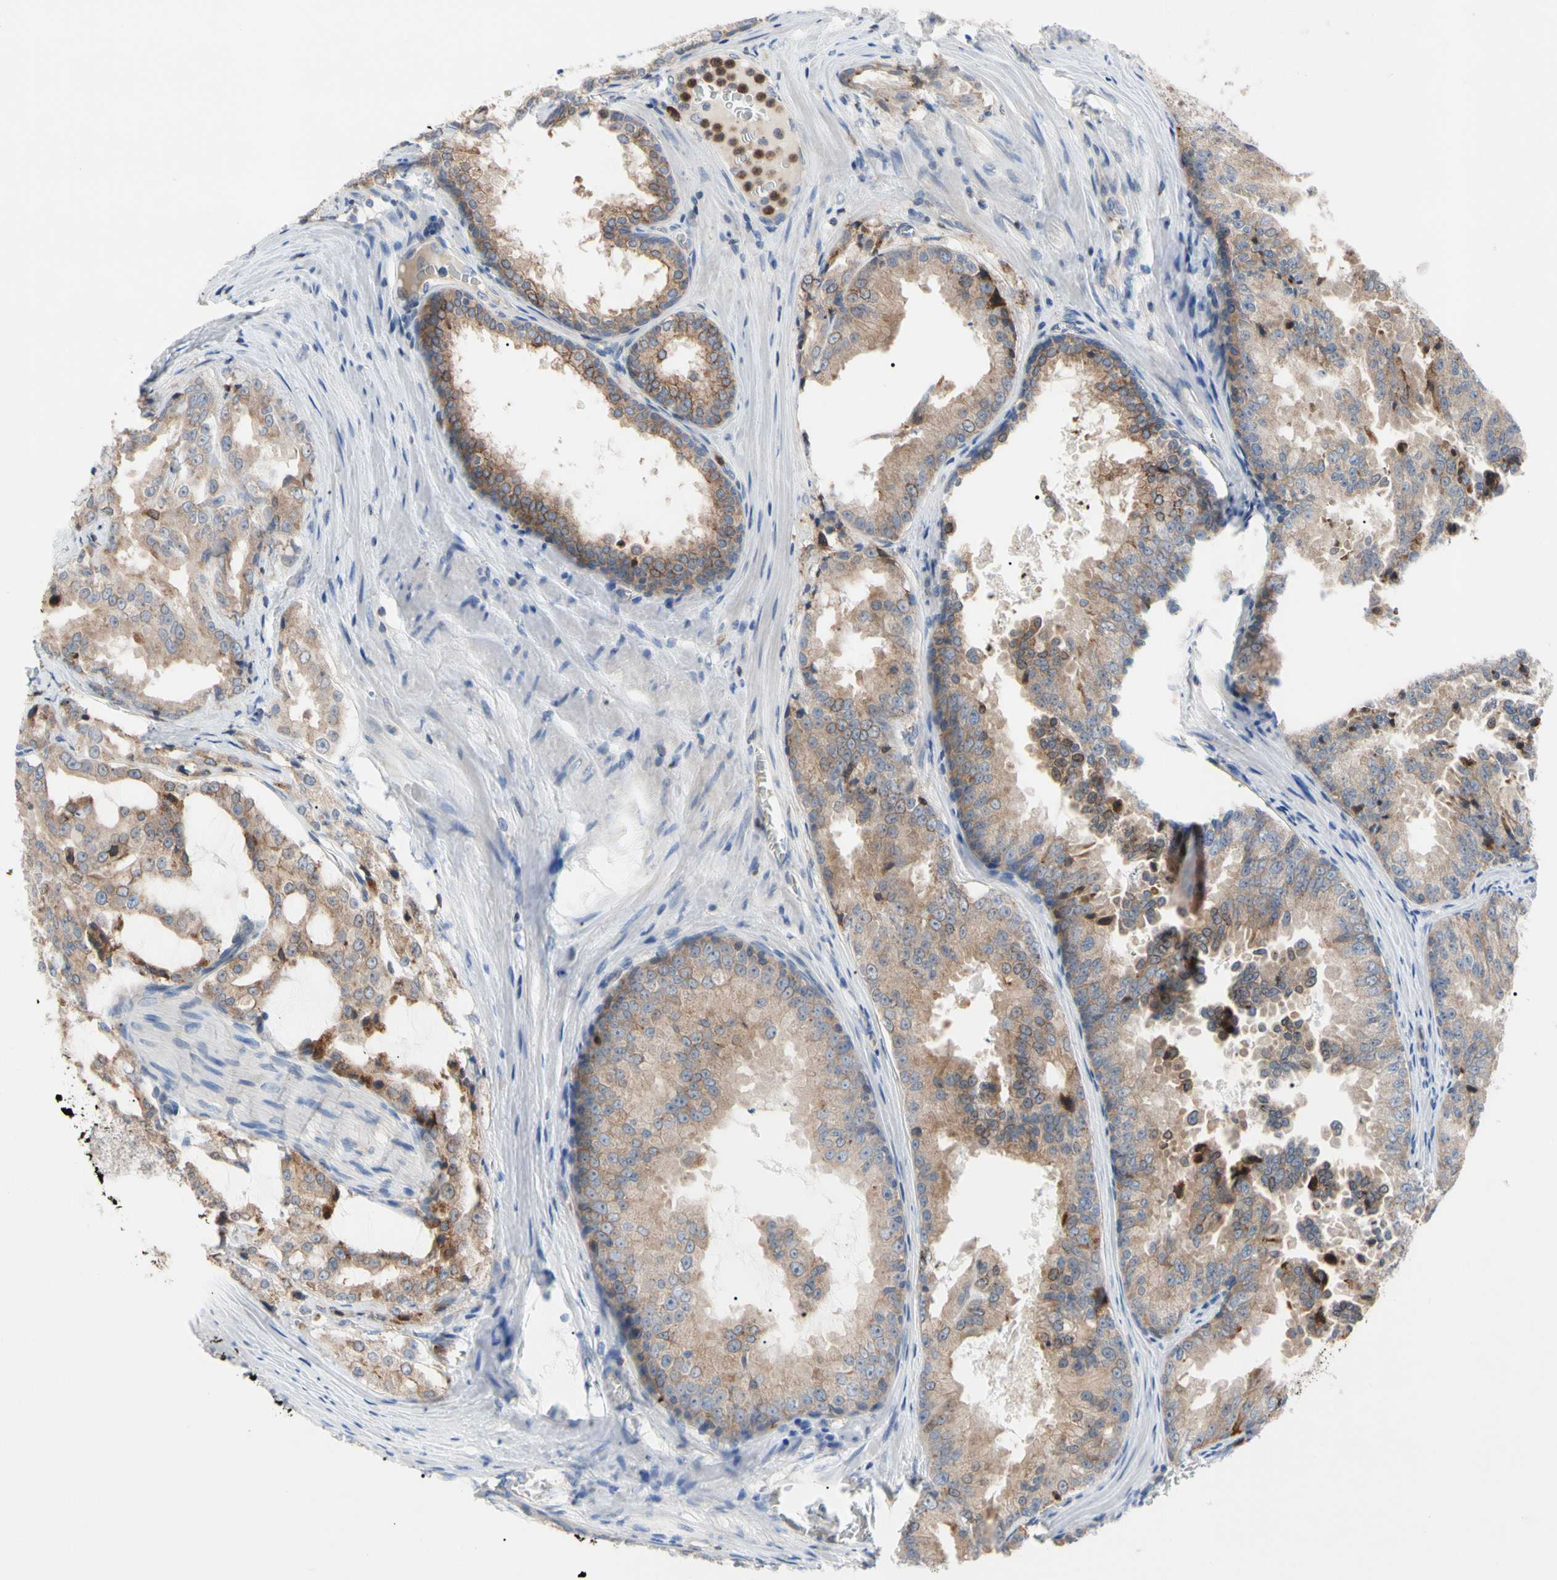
{"staining": {"intensity": "weak", "quantity": ">75%", "location": "cytoplasmic/membranous"}, "tissue": "prostate cancer", "cell_type": "Tumor cells", "image_type": "cancer", "snomed": [{"axis": "morphology", "description": "Adenocarcinoma, High grade"}, {"axis": "topography", "description": "Prostate"}], "caption": "The histopathology image displays a brown stain indicating the presence of a protein in the cytoplasmic/membranous of tumor cells in prostate high-grade adenocarcinoma.", "gene": "MCL1", "patient": {"sex": "male", "age": 73}}